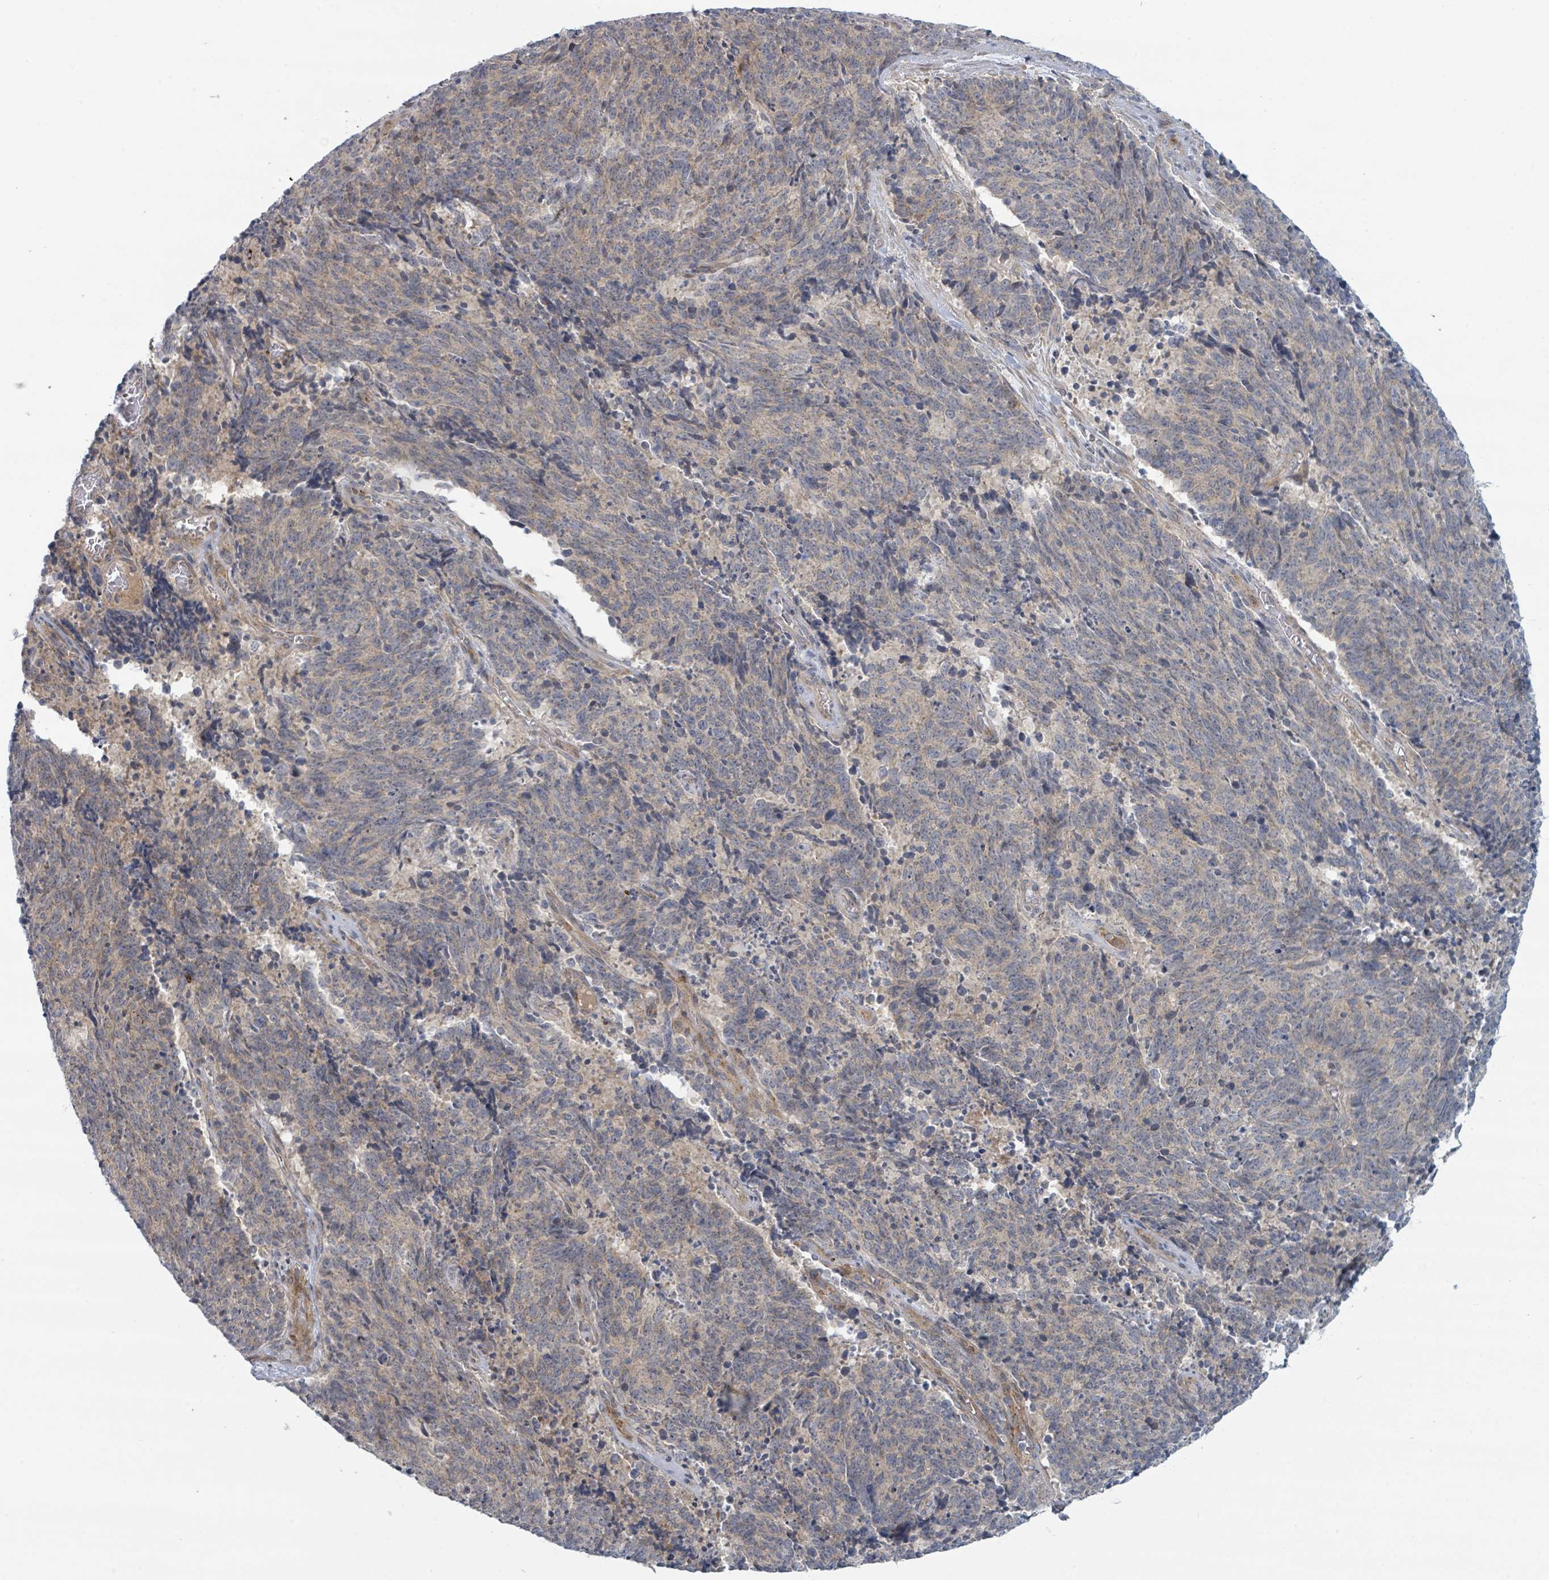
{"staining": {"intensity": "weak", "quantity": "25%-75%", "location": "cytoplasmic/membranous"}, "tissue": "cervical cancer", "cell_type": "Tumor cells", "image_type": "cancer", "snomed": [{"axis": "morphology", "description": "Squamous cell carcinoma, NOS"}, {"axis": "topography", "description": "Cervix"}], "caption": "A low amount of weak cytoplasmic/membranous expression is appreciated in about 25%-75% of tumor cells in cervical cancer (squamous cell carcinoma) tissue.", "gene": "COL5A3", "patient": {"sex": "female", "age": 29}}